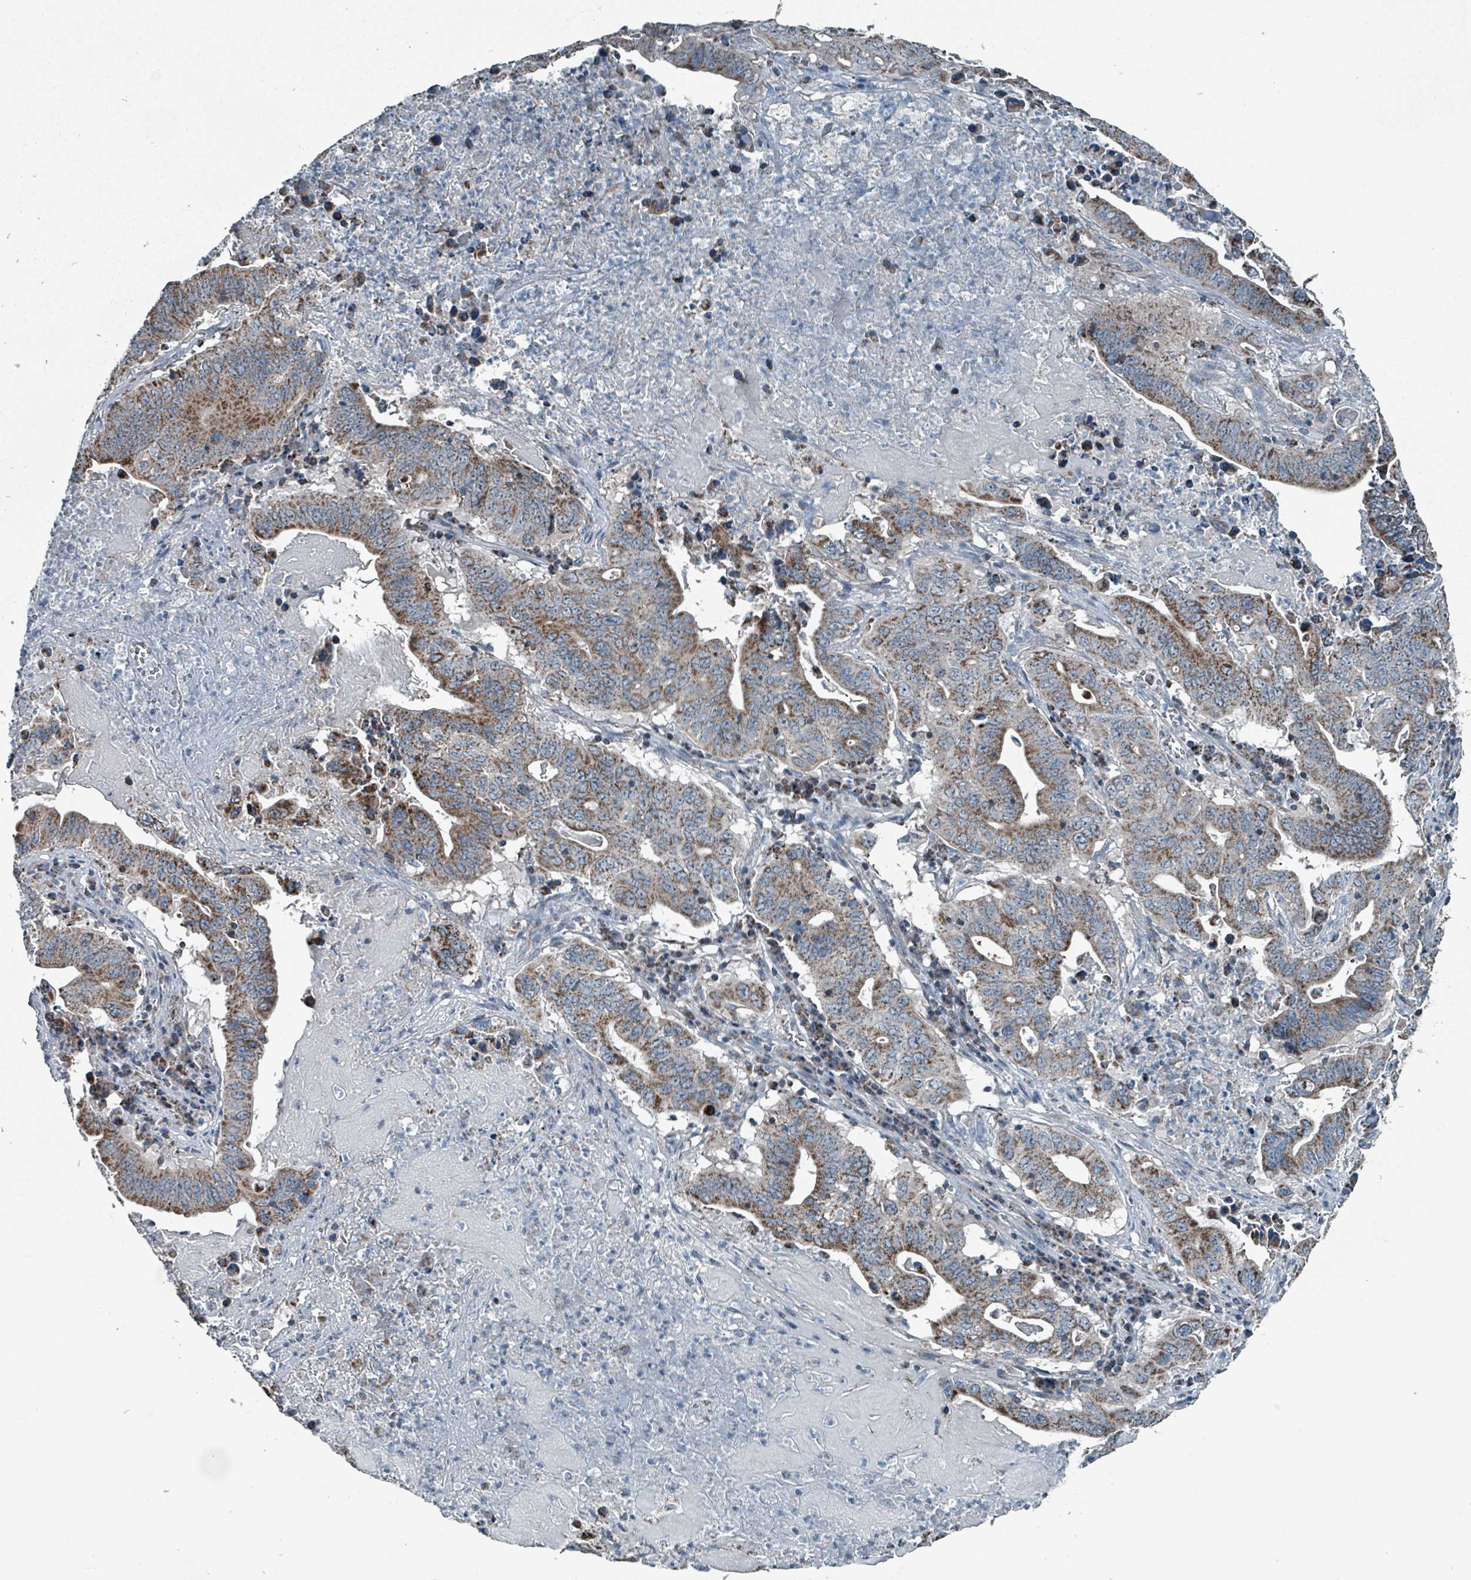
{"staining": {"intensity": "moderate", "quantity": ">75%", "location": "cytoplasmic/membranous"}, "tissue": "lung cancer", "cell_type": "Tumor cells", "image_type": "cancer", "snomed": [{"axis": "morphology", "description": "Adenocarcinoma, NOS"}, {"axis": "topography", "description": "Lung"}], "caption": "A medium amount of moderate cytoplasmic/membranous staining is present in about >75% of tumor cells in lung adenocarcinoma tissue.", "gene": "ABHD18", "patient": {"sex": "female", "age": 60}}